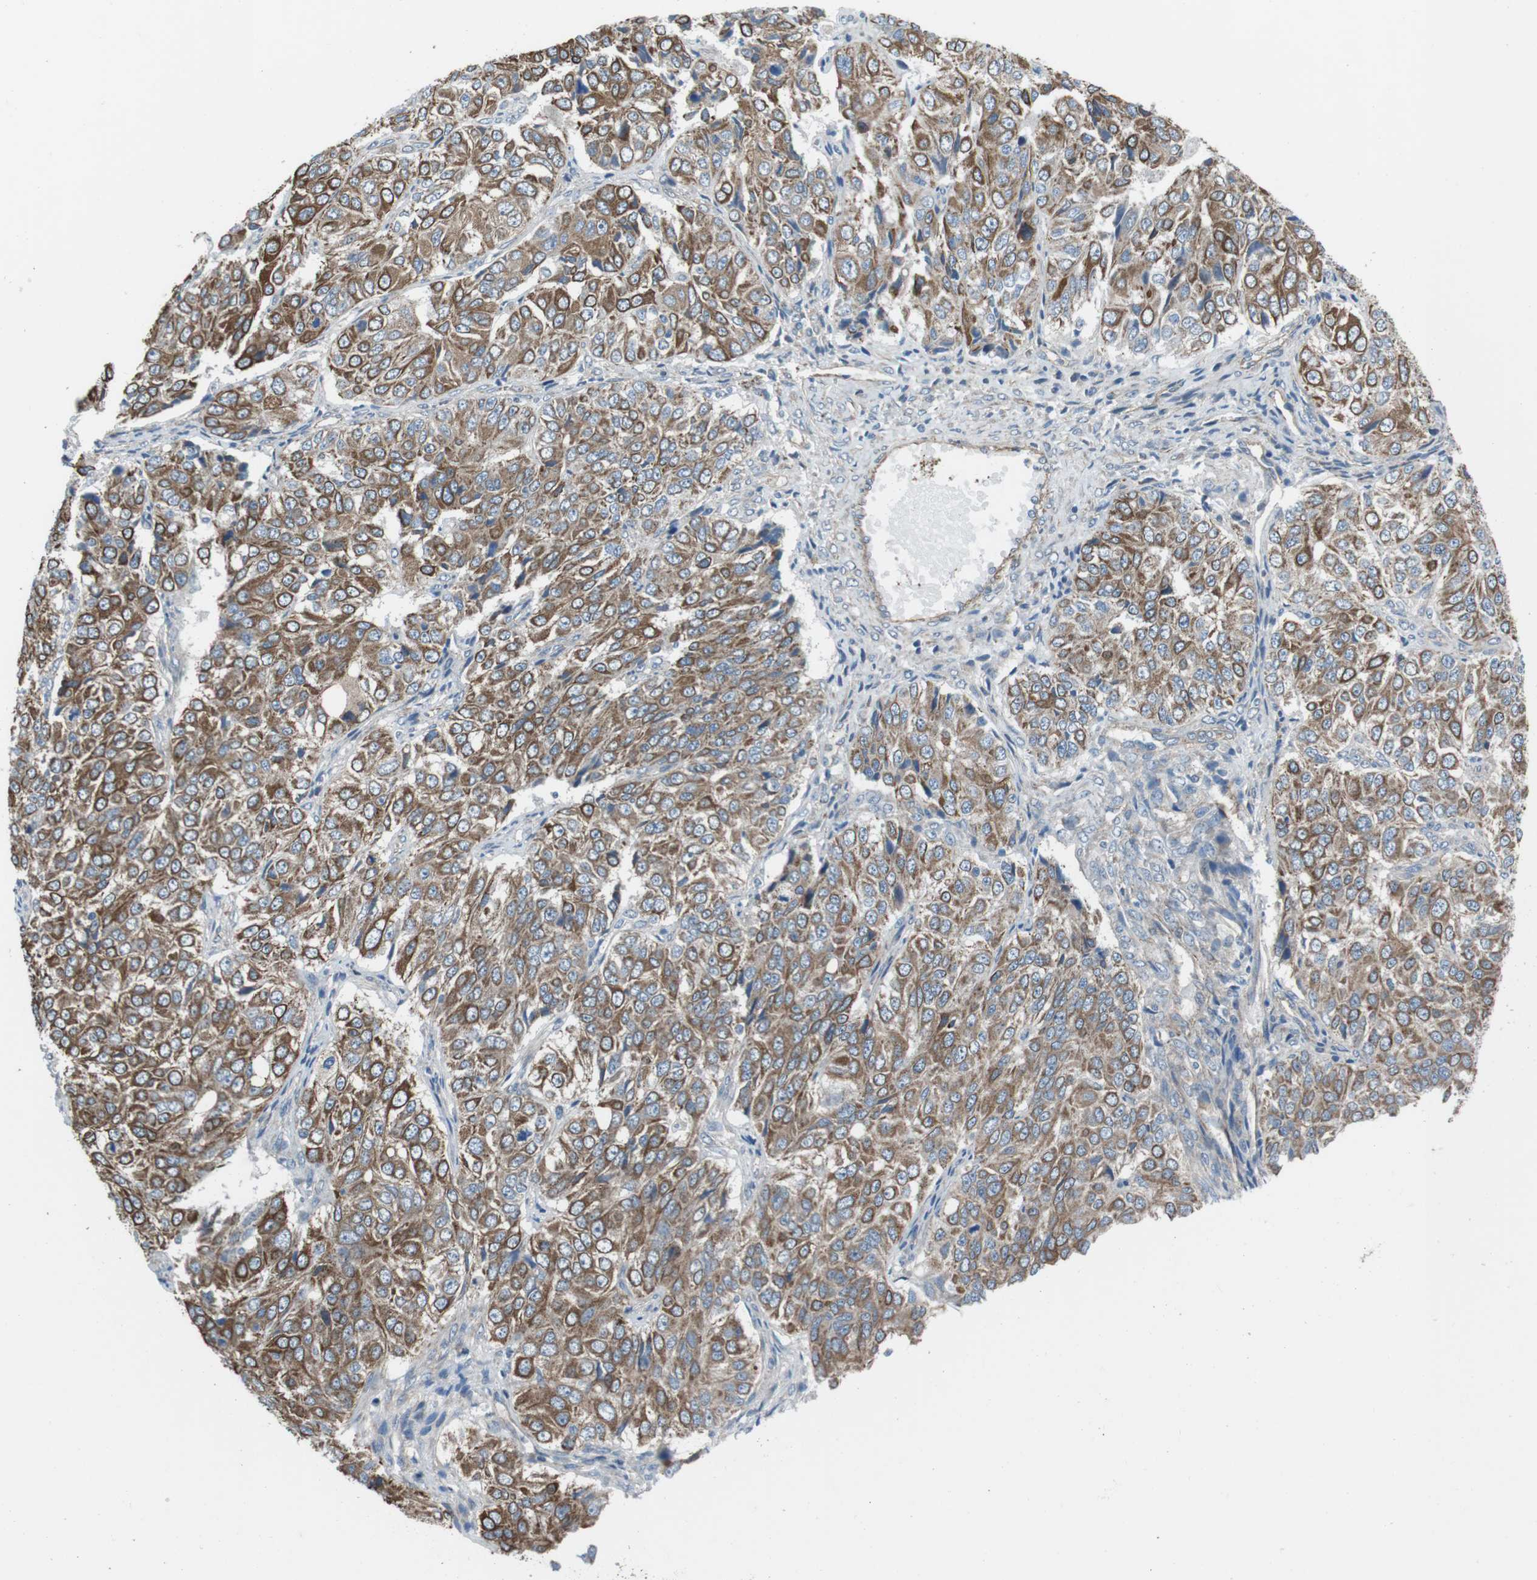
{"staining": {"intensity": "moderate", "quantity": ">75%", "location": "cytoplasmic/membranous"}, "tissue": "ovarian cancer", "cell_type": "Tumor cells", "image_type": "cancer", "snomed": [{"axis": "morphology", "description": "Carcinoma, endometroid"}, {"axis": "topography", "description": "Ovary"}], "caption": "This micrograph demonstrates IHC staining of ovarian cancer, with medium moderate cytoplasmic/membranous staining in approximately >75% of tumor cells.", "gene": "FAM174B", "patient": {"sex": "female", "age": 51}}